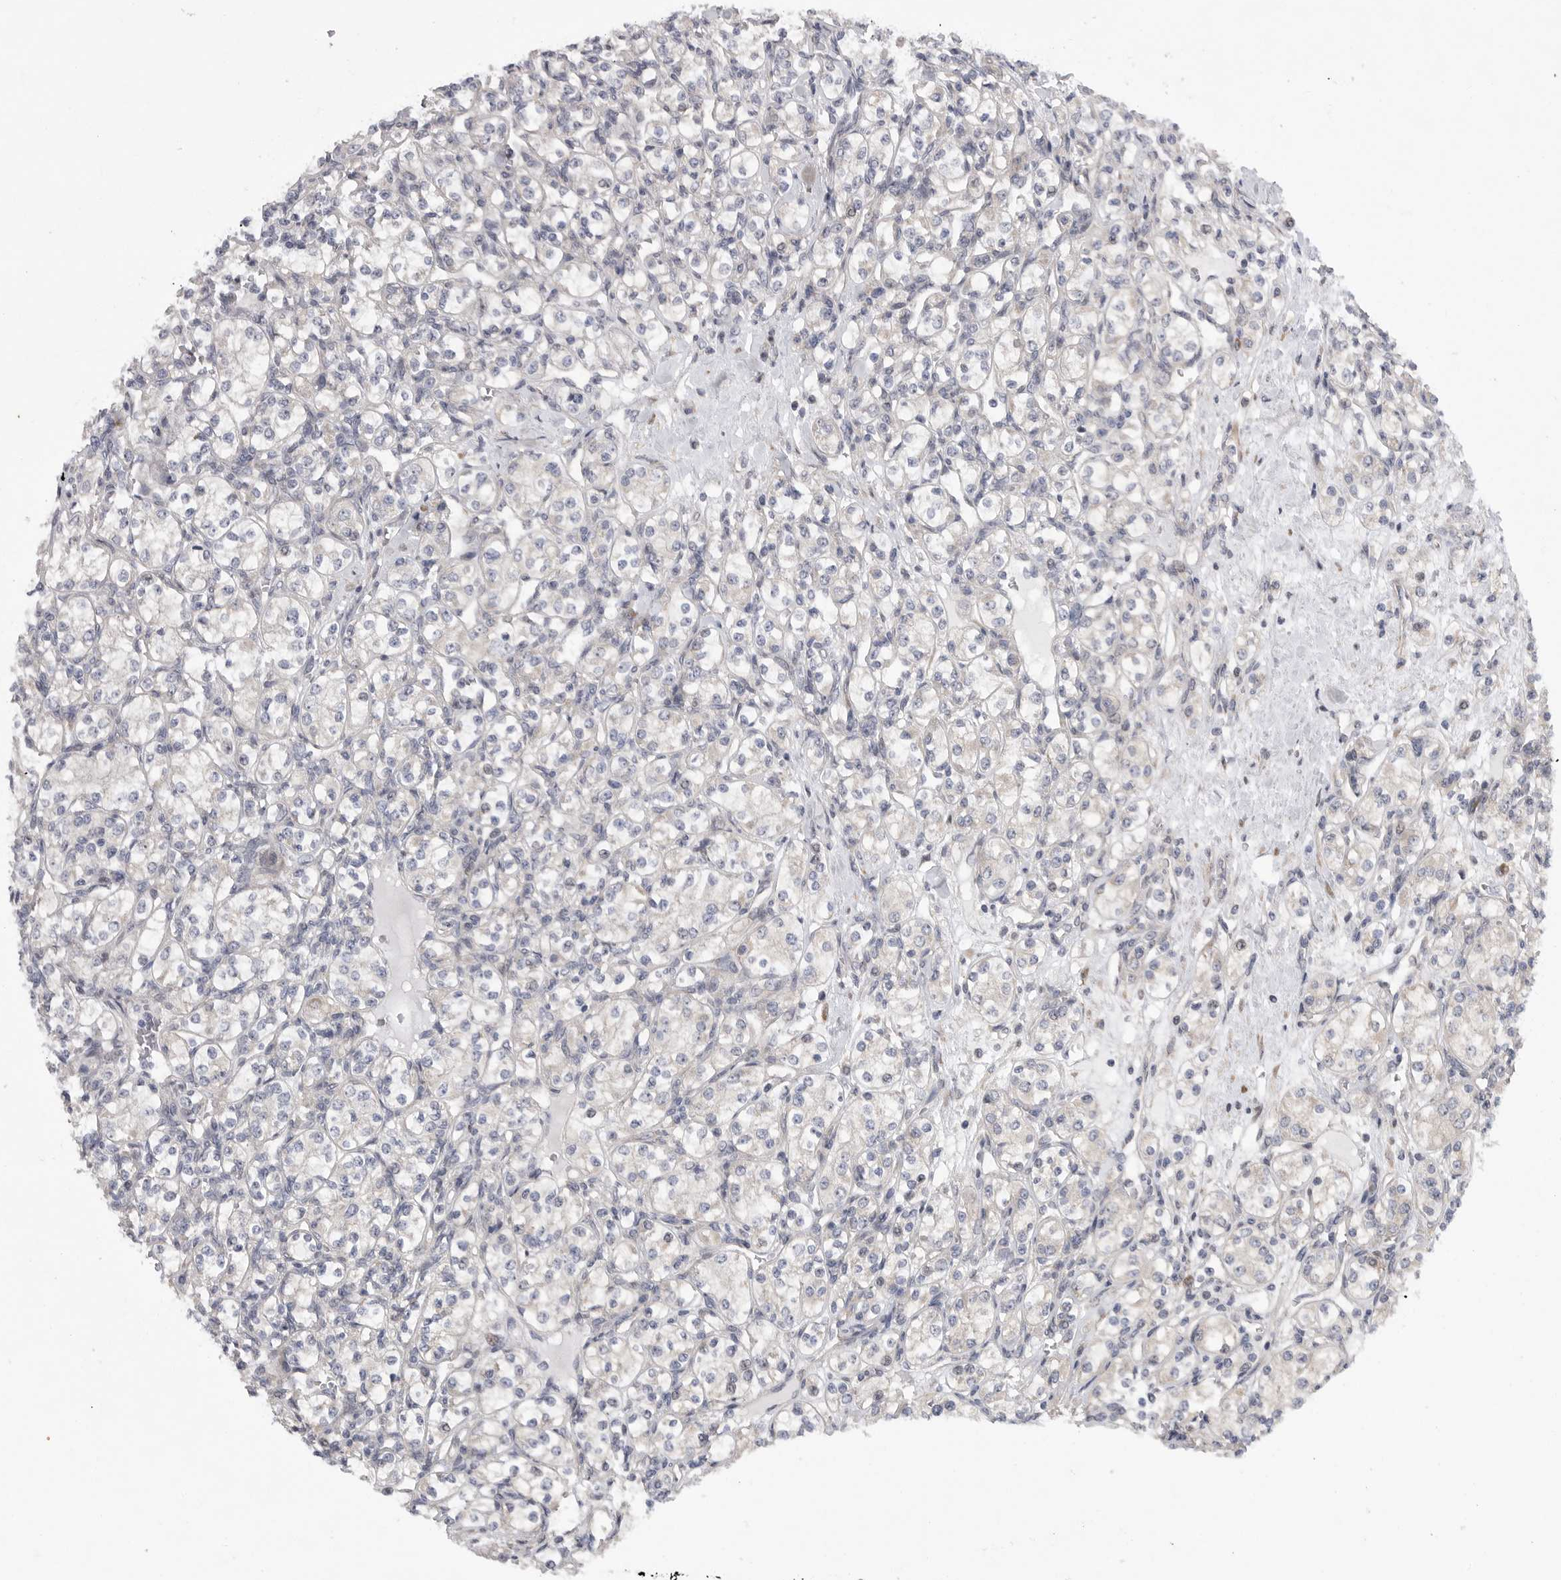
{"staining": {"intensity": "negative", "quantity": "none", "location": "none"}, "tissue": "renal cancer", "cell_type": "Tumor cells", "image_type": "cancer", "snomed": [{"axis": "morphology", "description": "Adenocarcinoma, NOS"}, {"axis": "topography", "description": "Kidney"}], "caption": "This histopathology image is of renal cancer (adenocarcinoma) stained with IHC to label a protein in brown with the nuclei are counter-stained blue. There is no staining in tumor cells. (Immunohistochemistry (ihc), brightfield microscopy, high magnification).", "gene": "FBXO43", "patient": {"sex": "male", "age": 77}}